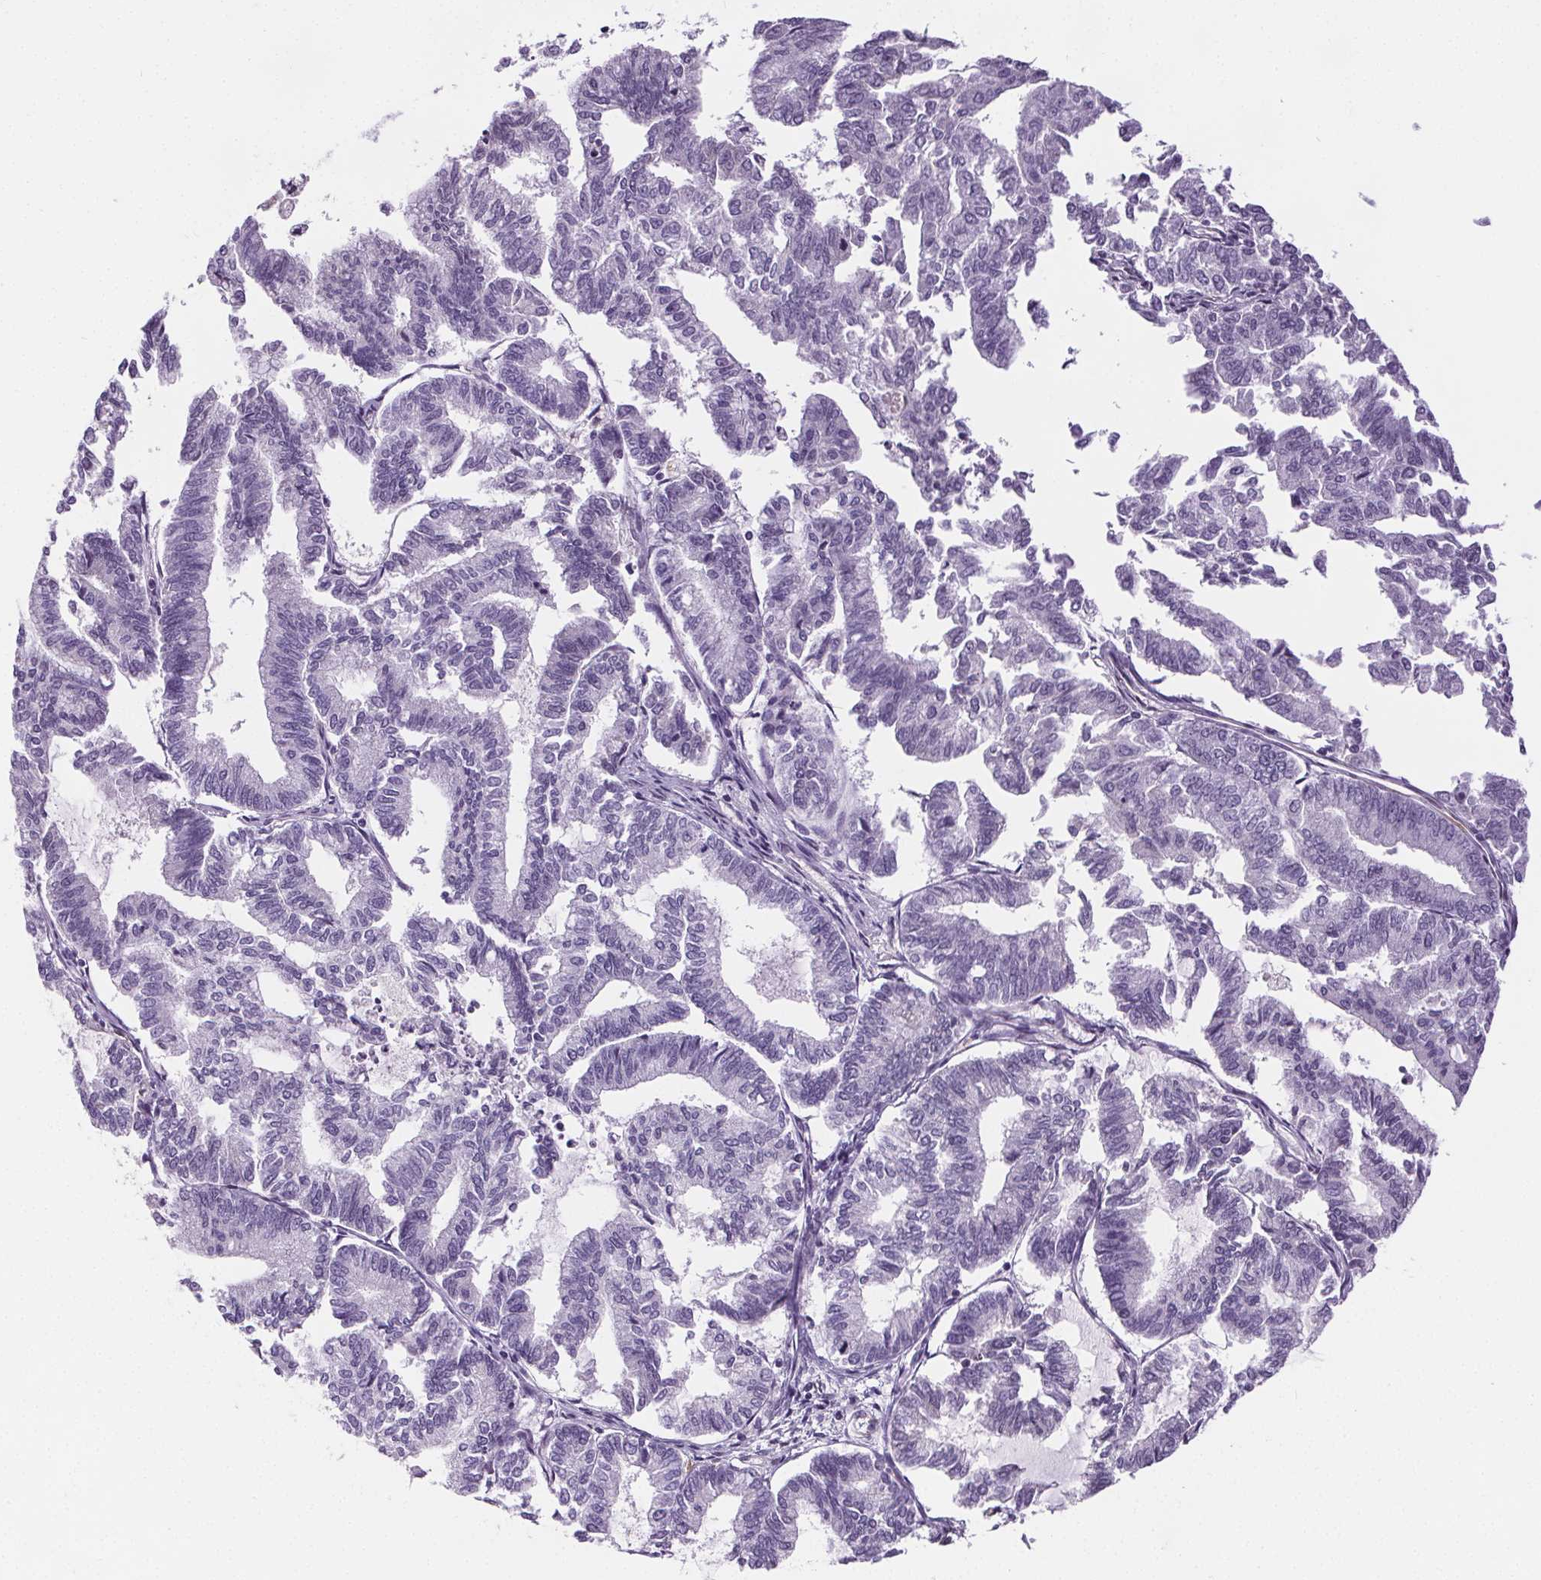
{"staining": {"intensity": "negative", "quantity": "none", "location": "none"}, "tissue": "endometrial cancer", "cell_type": "Tumor cells", "image_type": "cancer", "snomed": [{"axis": "morphology", "description": "Adenocarcinoma, NOS"}, {"axis": "topography", "description": "Endometrium"}], "caption": "The image reveals no significant positivity in tumor cells of endometrial cancer.", "gene": "CD5L", "patient": {"sex": "female", "age": 79}}